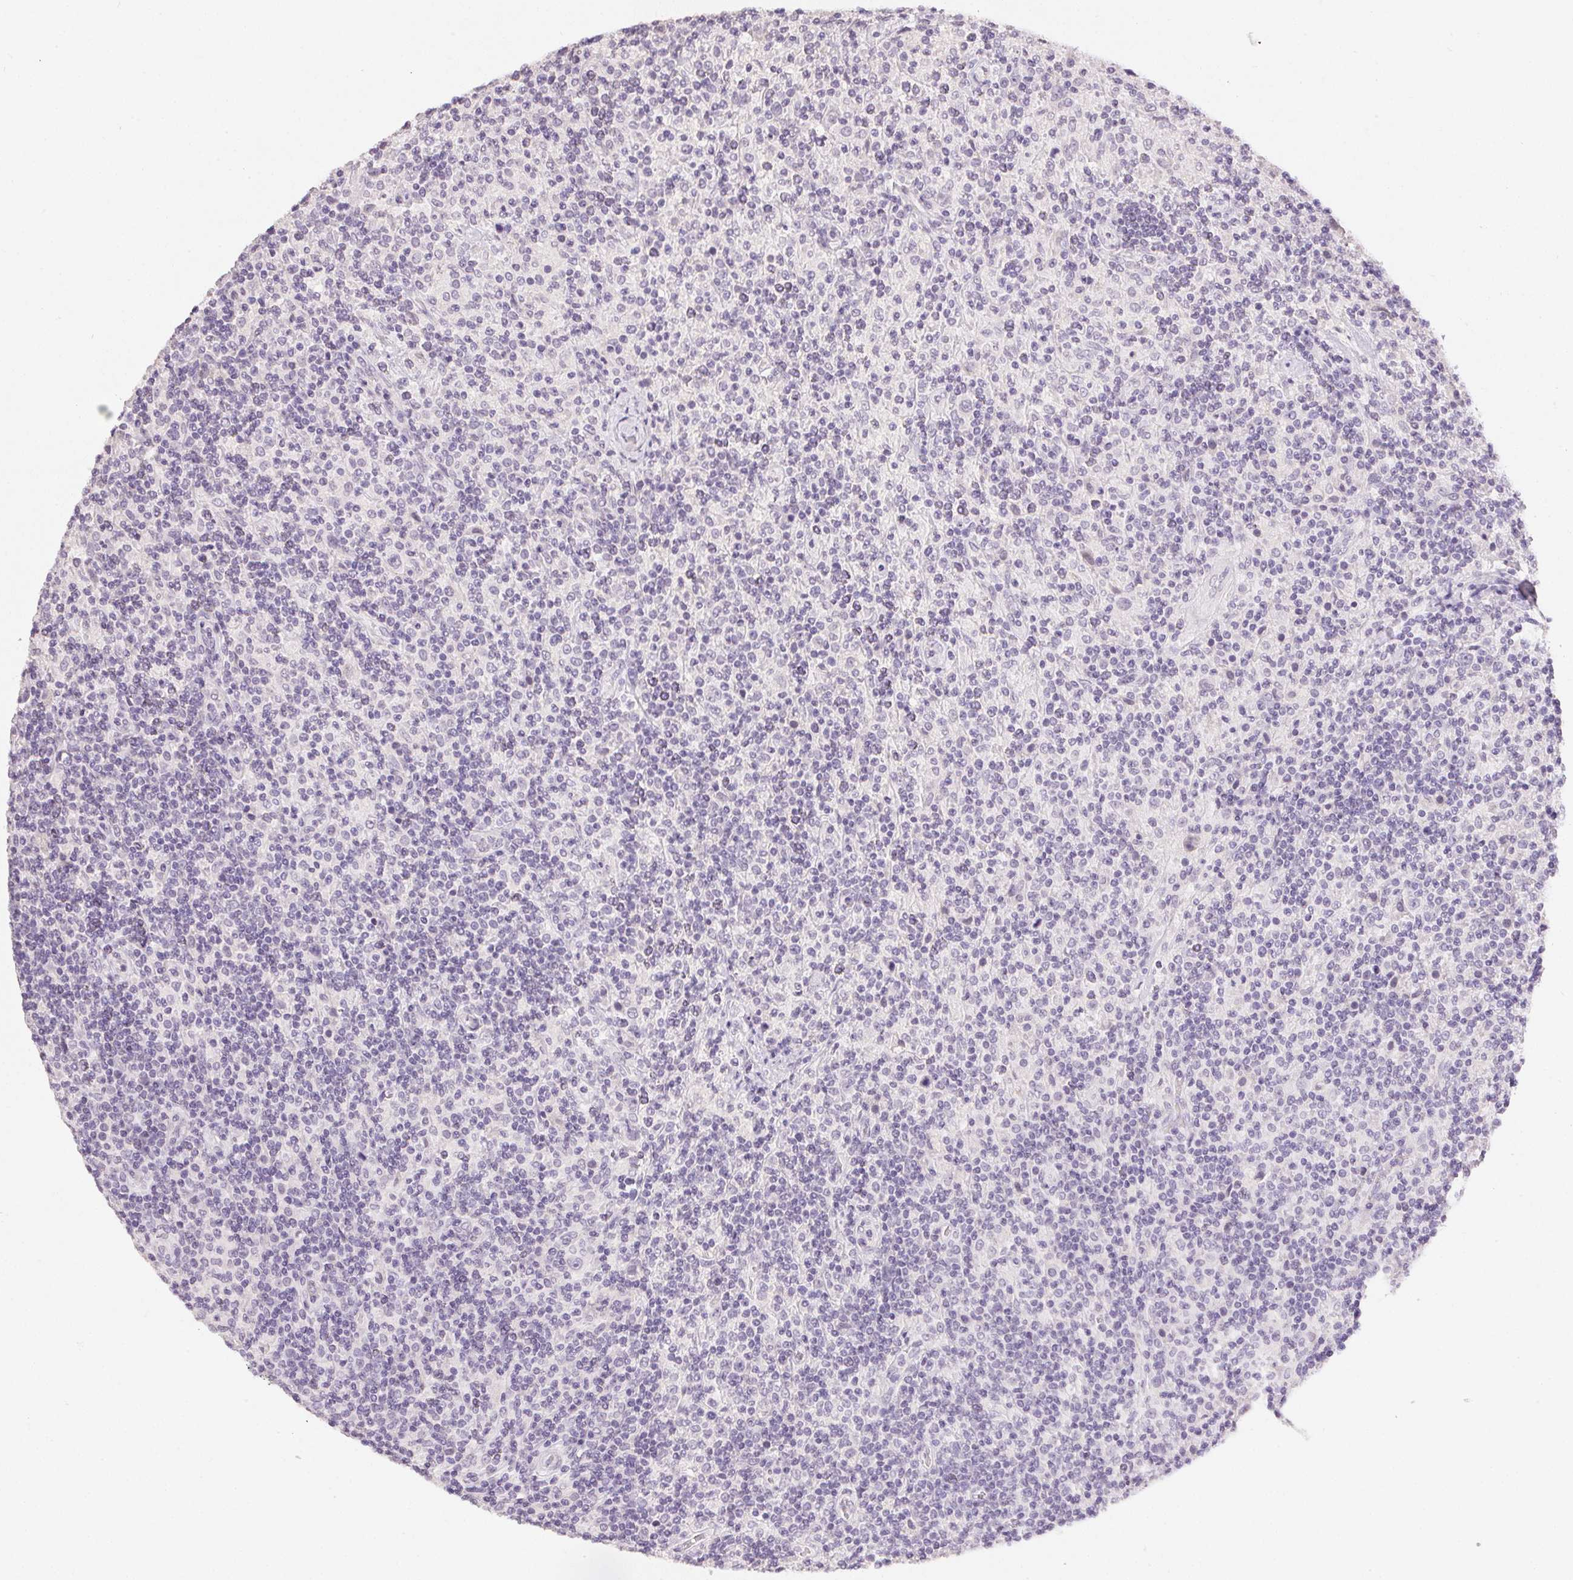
{"staining": {"intensity": "negative", "quantity": "none", "location": "none"}, "tissue": "lymphoma", "cell_type": "Tumor cells", "image_type": "cancer", "snomed": [{"axis": "morphology", "description": "Hodgkin's disease, NOS"}, {"axis": "topography", "description": "Lymph node"}], "caption": "Immunohistochemistry photomicrograph of neoplastic tissue: human Hodgkin's disease stained with DAB (3,3'-diaminobenzidine) shows no significant protein staining in tumor cells.", "gene": "PPY", "patient": {"sex": "male", "age": 70}}